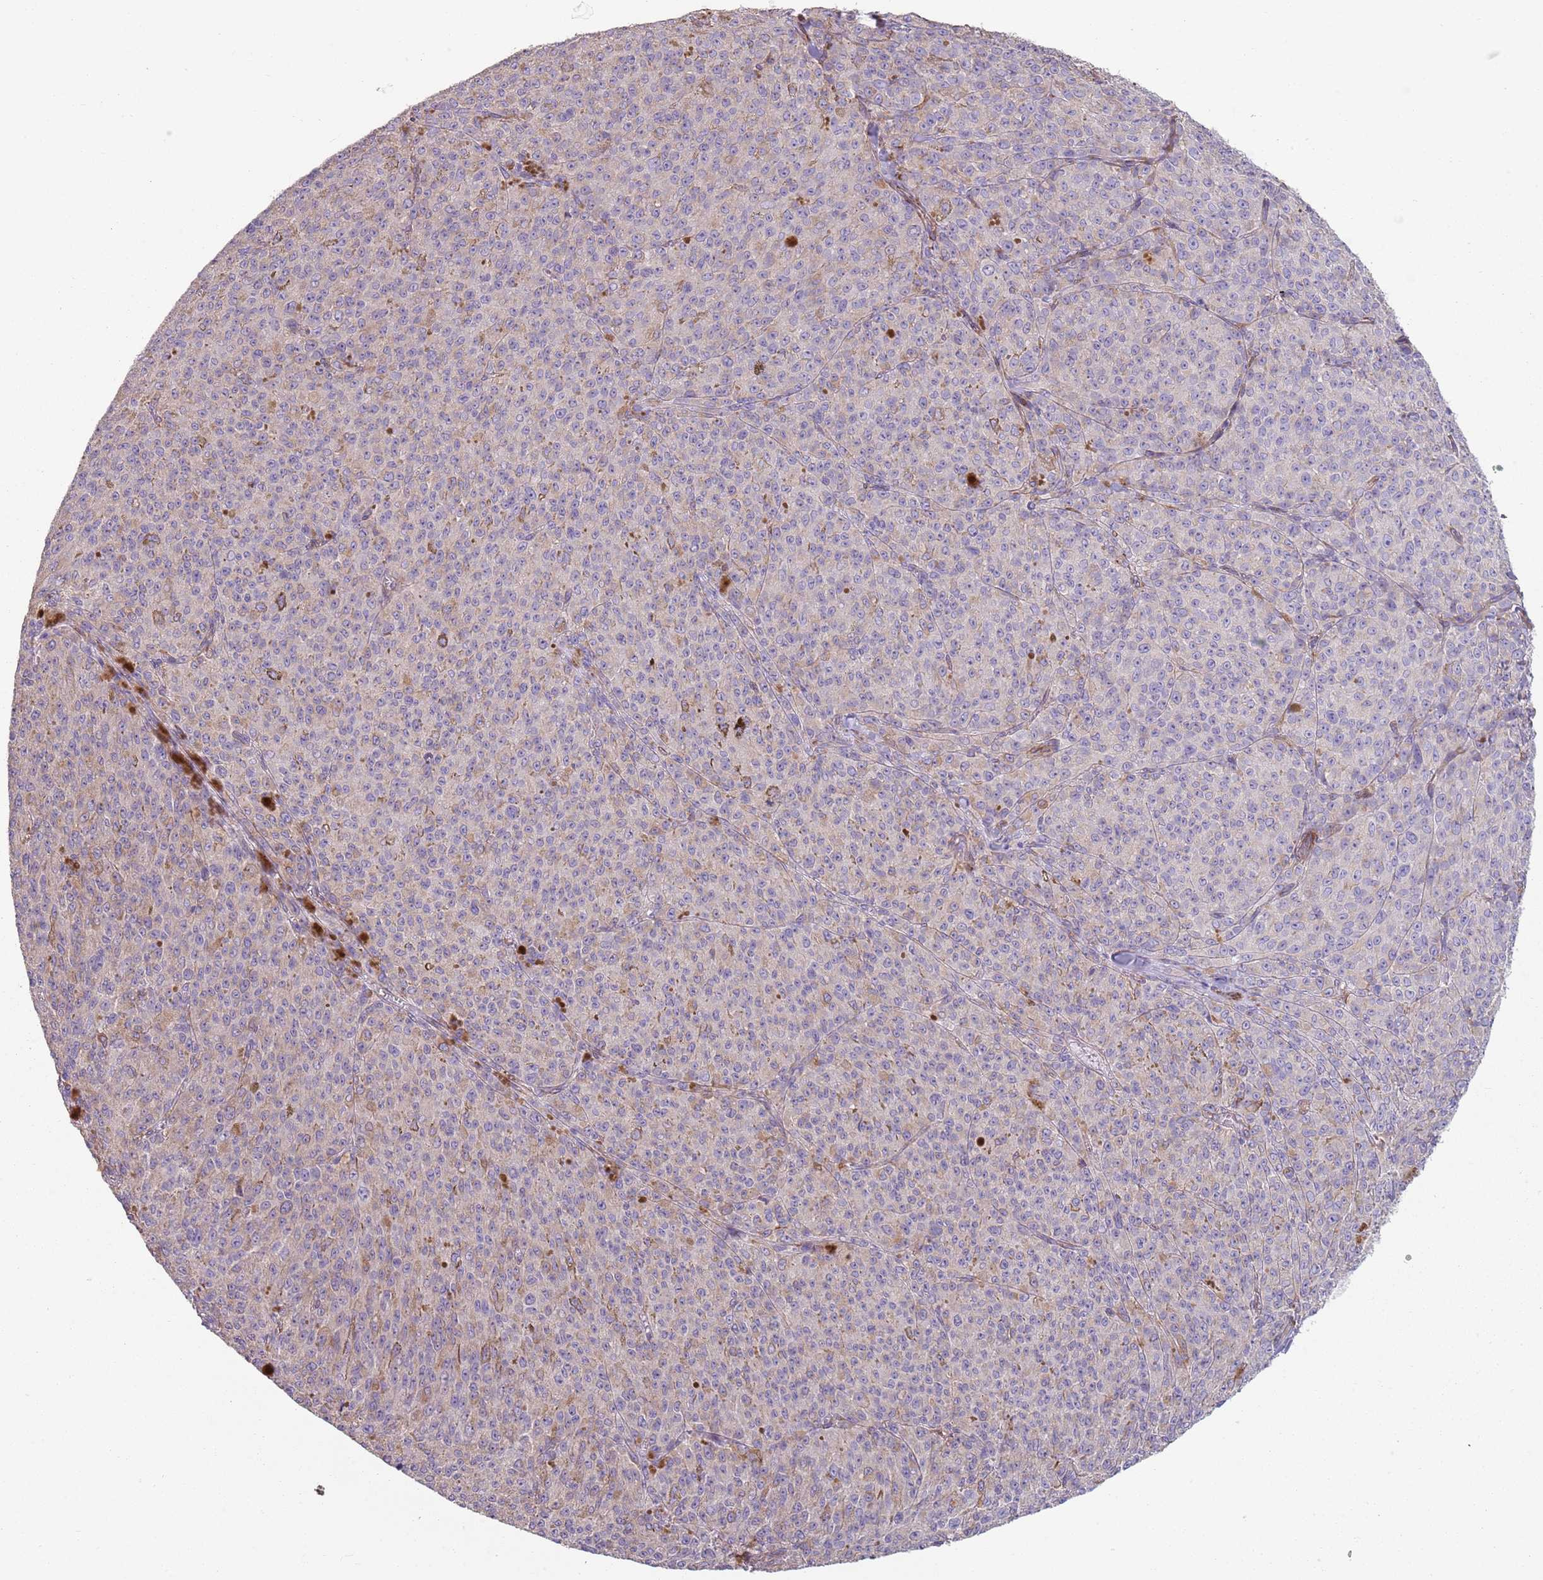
{"staining": {"intensity": "negative", "quantity": "none", "location": "none"}, "tissue": "melanoma", "cell_type": "Tumor cells", "image_type": "cancer", "snomed": [{"axis": "morphology", "description": "Malignant melanoma, NOS"}, {"axis": "topography", "description": "Skin"}], "caption": "Immunohistochemistry histopathology image of malignant melanoma stained for a protein (brown), which exhibits no expression in tumor cells.", "gene": "PHLPP2", "patient": {"sex": "female", "age": 52}}